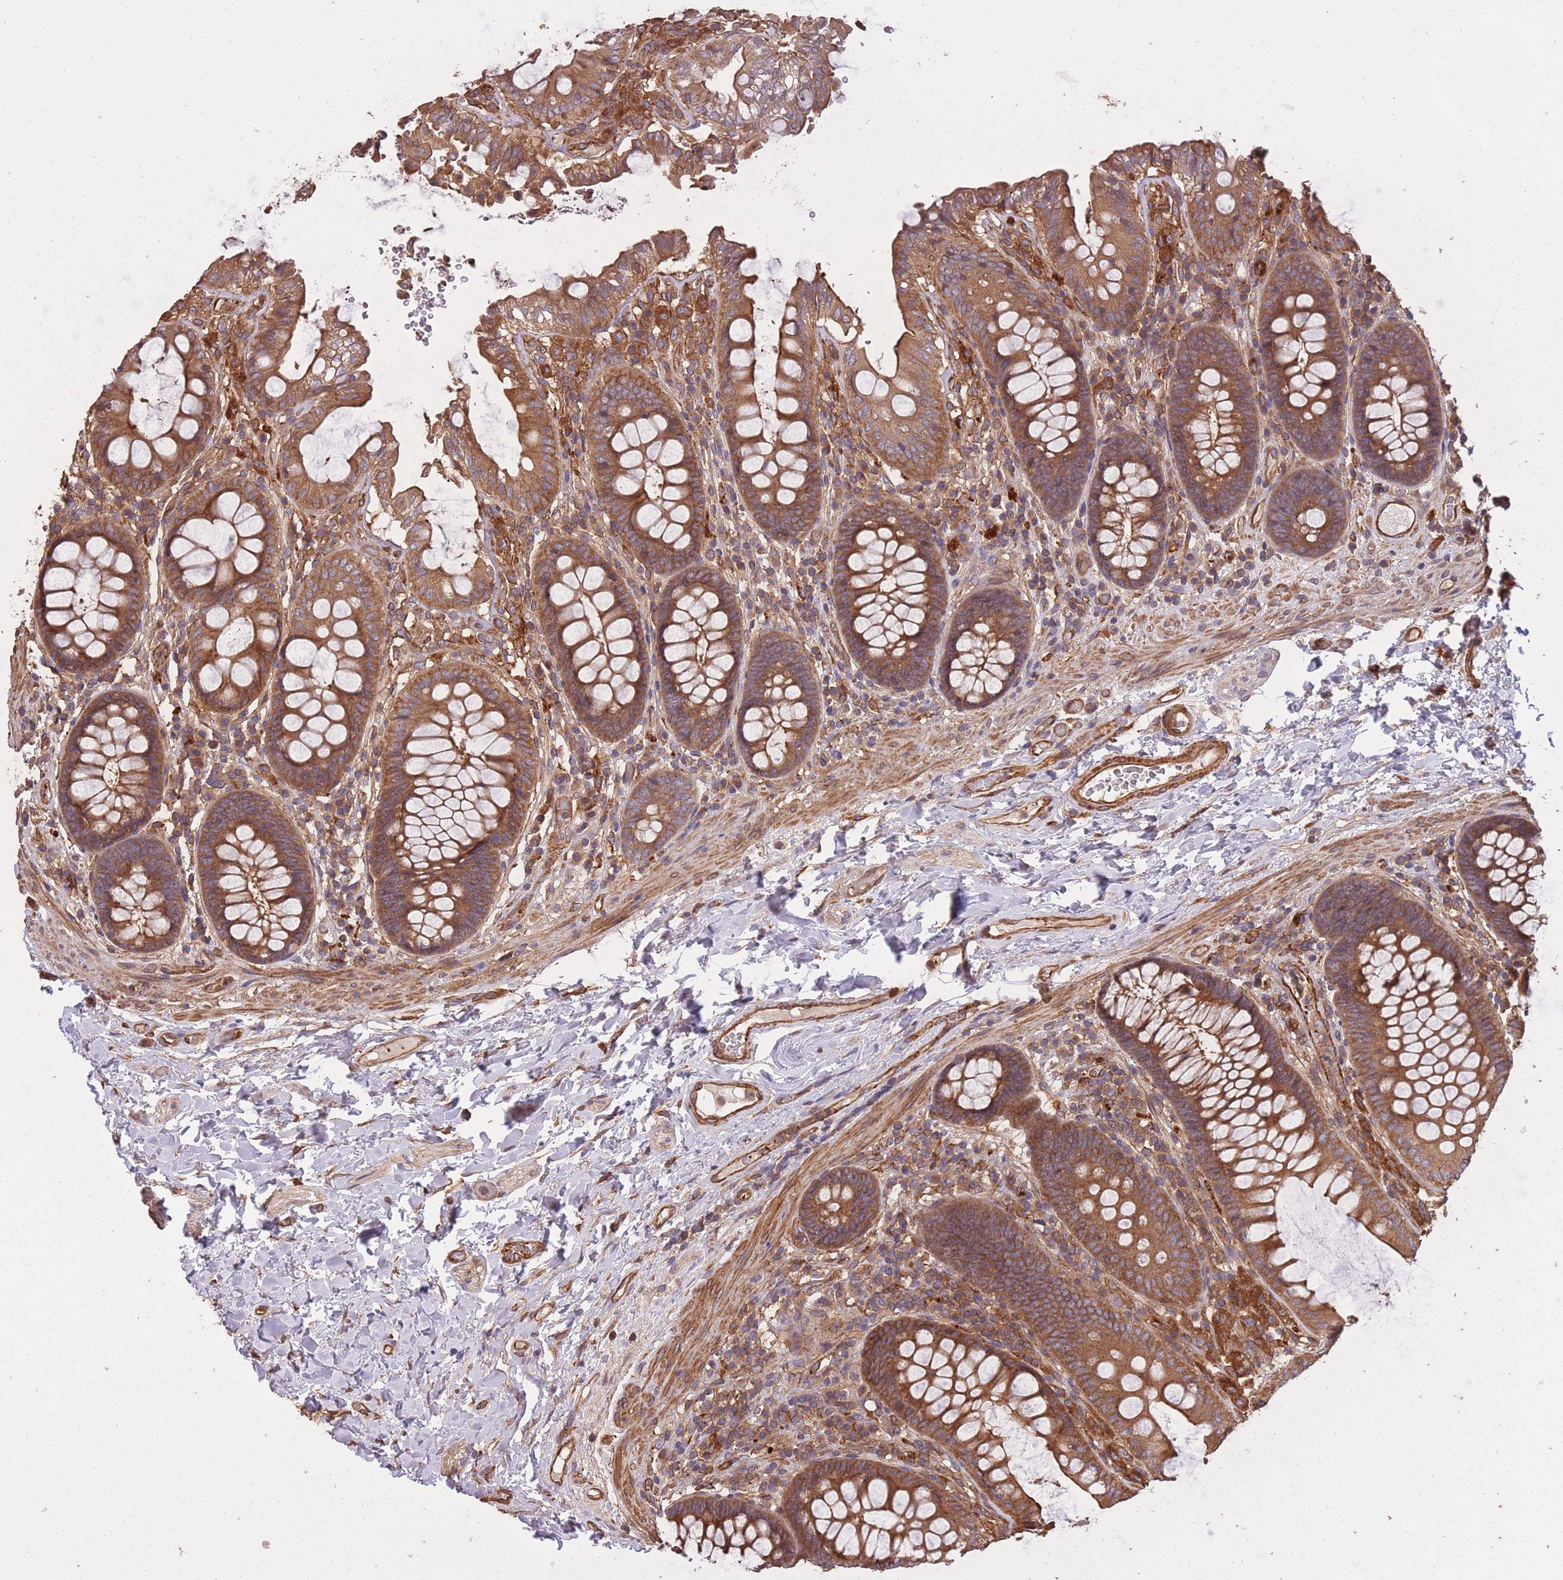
{"staining": {"intensity": "moderate", "quantity": ">75%", "location": "cytoplasmic/membranous"}, "tissue": "colon", "cell_type": "Endothelial cells", "image_type": "normal", "snomed": [{"axis": "morphology", "description": "Normal tissue, NOS"}, {"axis": "topography", "description": "Colon"}], "caption": "The image demonstrates staining of unremarkable colon, revealing moderate cytoplasmic/membranous protein staining (brown color) within endothelial cells.", "gene": "ARMH3", "patient": {"sex": "male", "age": 84}}